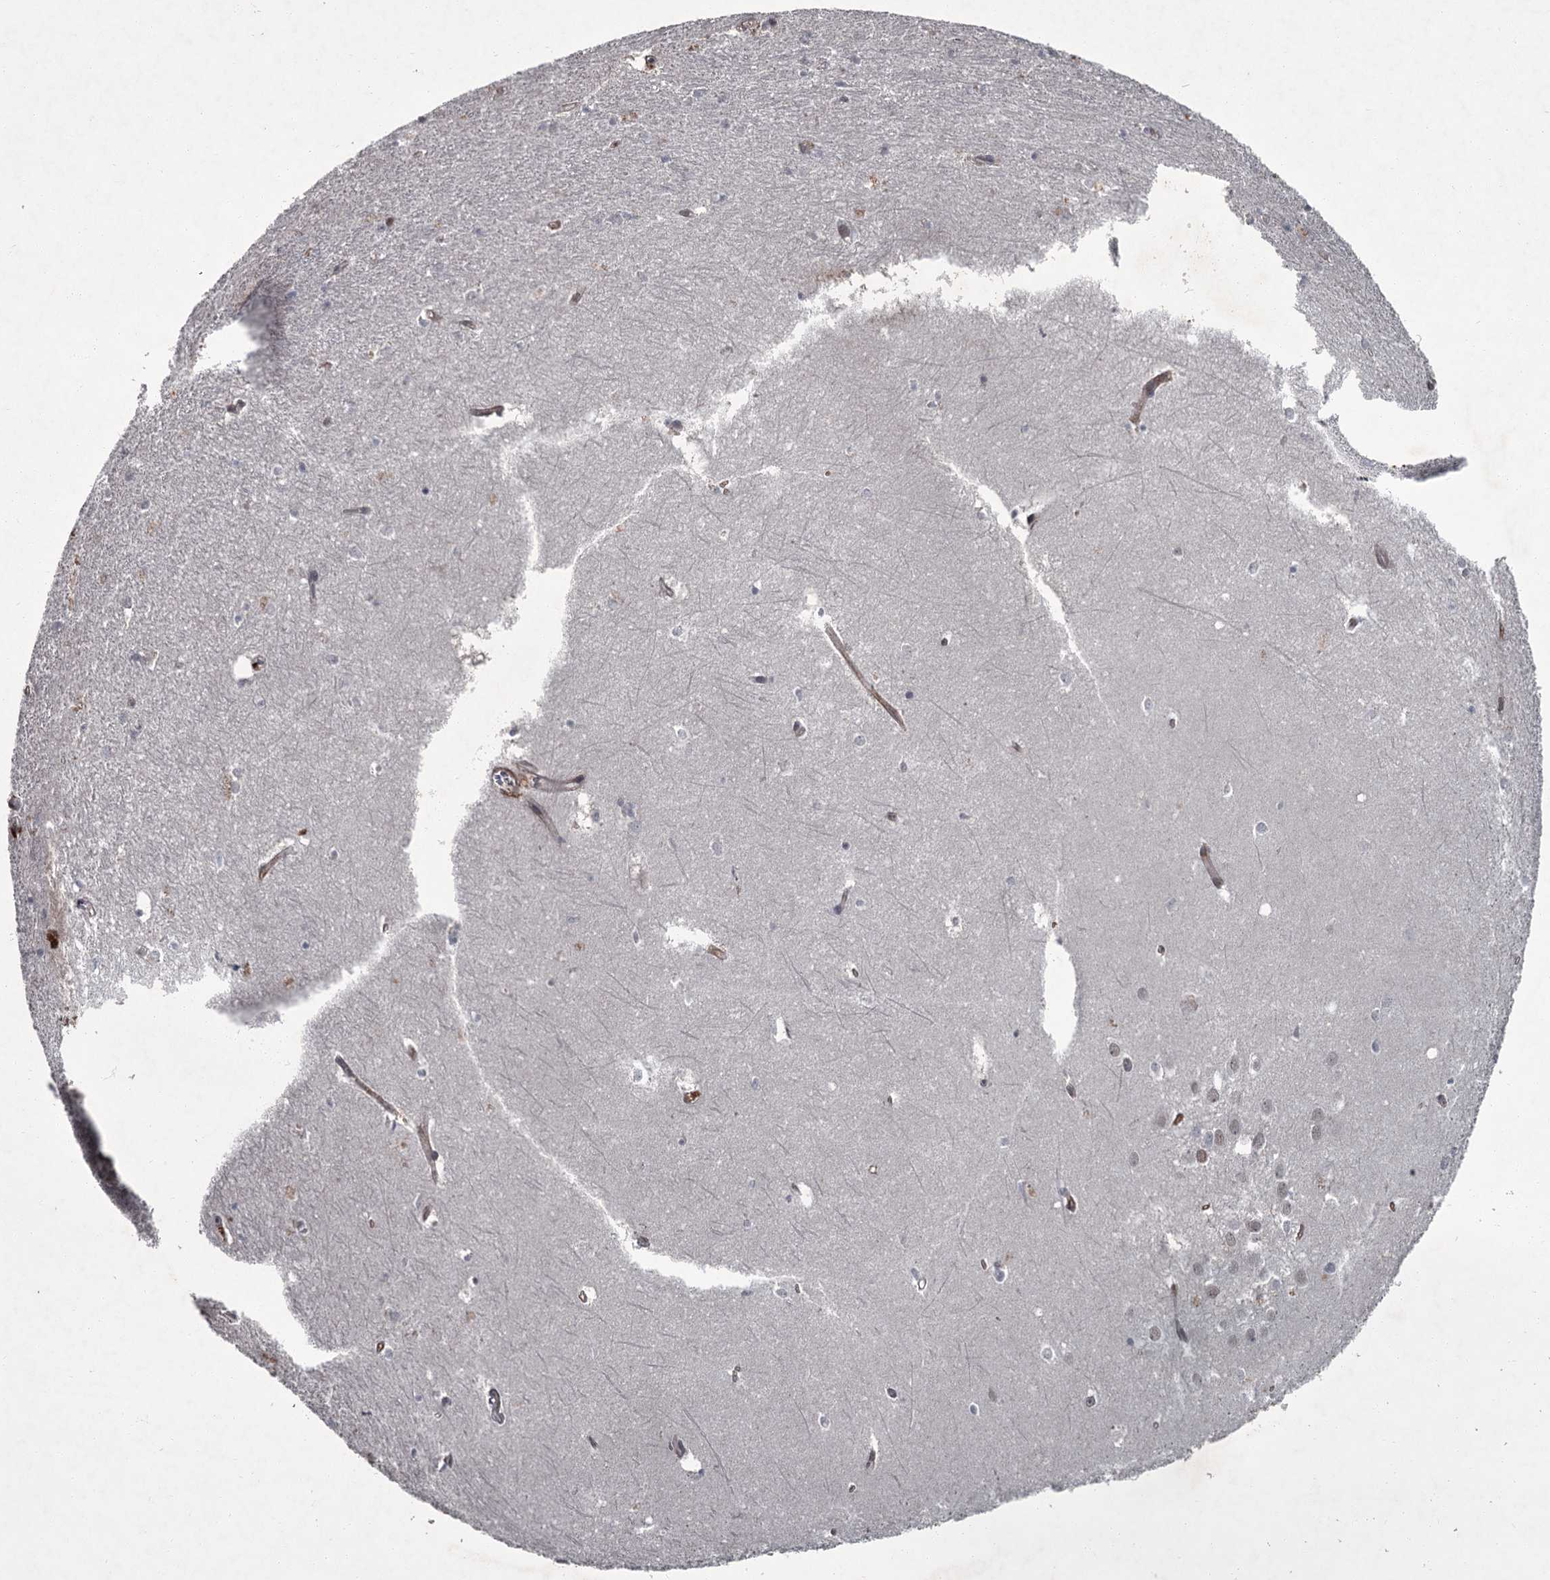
{"staining": {"intensity": "weak", "quantity": "25%-75%", "location": "nuclear"}, "tissue": "hippocampus", "cell_type": "Glial cells", "image_type": "normal", "snomed": [{"axis": "morphology", "description": "Normal tissue, NOS"}, {"axis": "topography", "description": "Hippocampus"}], "caption": "Immunohistochemistry (IHC) staining of normal hippocampus, which exhibits low levels of weak nuclear positivity in about 25%-75% of glial cells indicating weak nuclear protein expression. The staining was performed using DAB (brown) for protein detection and nuclei were counterstained in hematoxylin (blue).", "gene": "FLVCR2", "patient": {"sex": "female", "age": 64}}